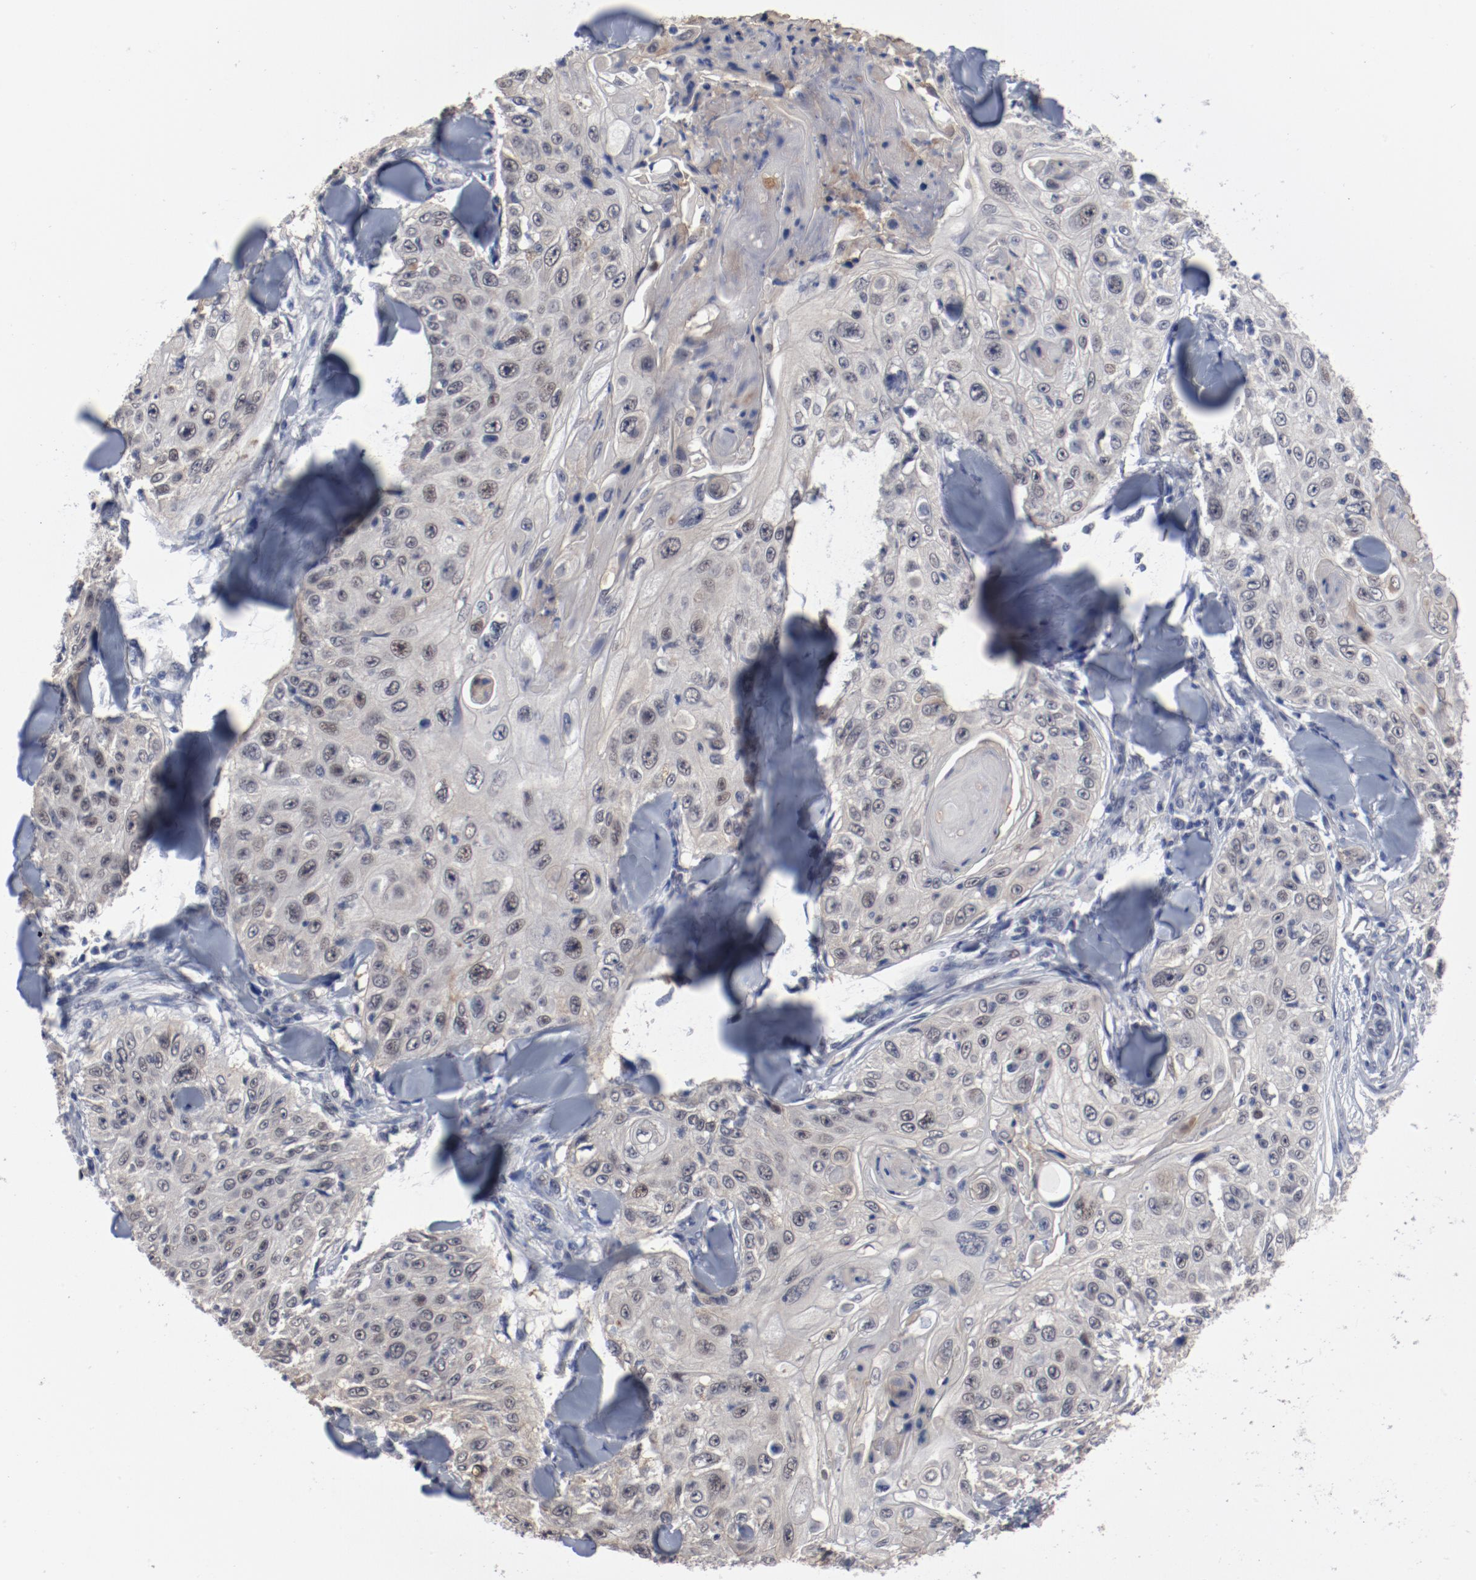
{"staining": {"intensity": "weak", "quantity": "25%-75%", "location": "nuclear"}, "tissue": "skin cancer", "cell_type": "Tumor cells", "image_type": "cancer", "snomed": [{"axis": "morphology", "description": "Squamous cell carcinoma, NOS"}, {"axis": "topography", "description": "Skin"}], "caption": "Immunohistochemical staining of skin cancer shows low levels of weak nuclear positivity in approximately 25%-75% of tumor cells.", "gene": "ANKLE2", "patient": {"sex": "male", "age": 86}}